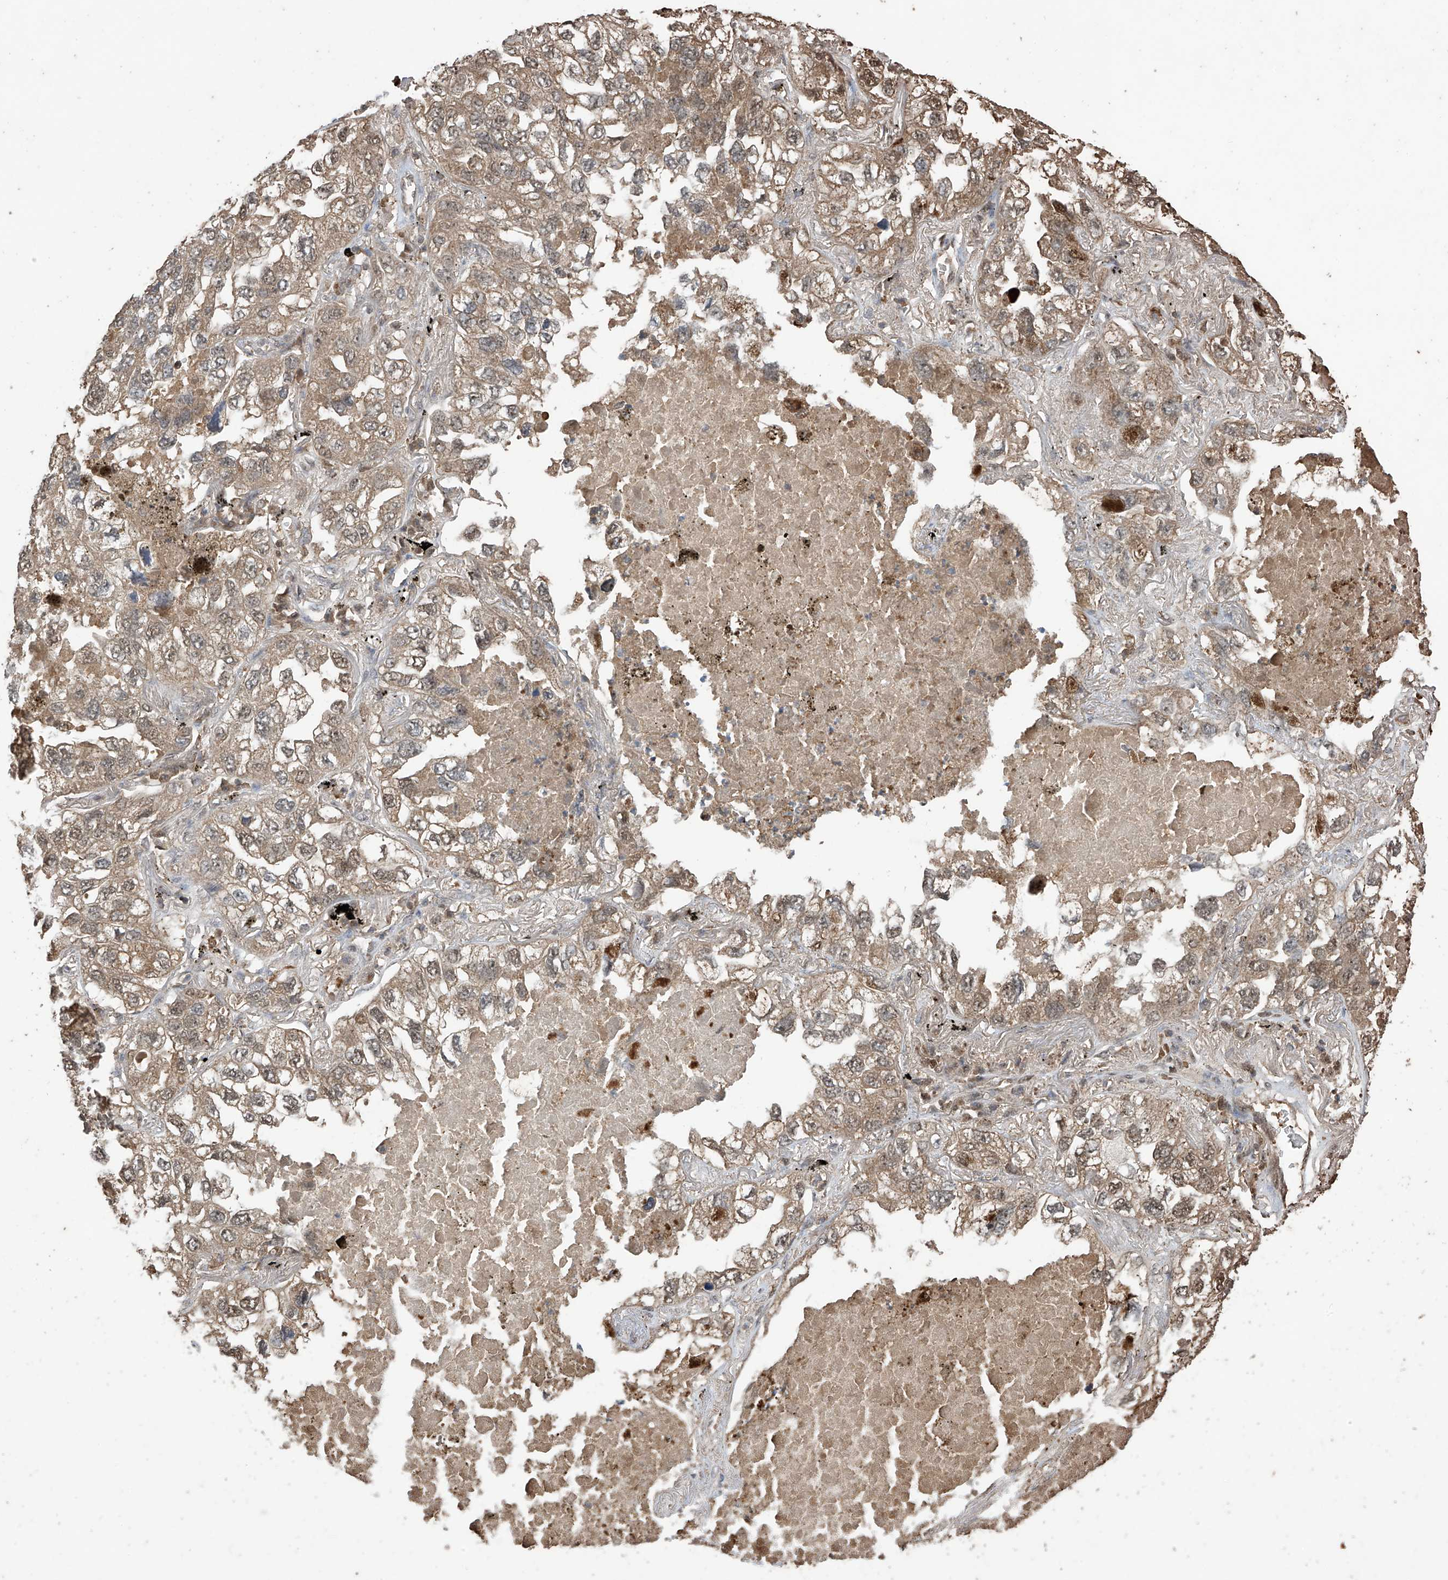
{"staining": {"intensity": "moderate", "quantity": ">75%", "location": "cytoplasmic/membranous"}, "tissue": "lung cancer", "cell_type": "Tumor cells", "image_type": "cancer", "snomed": [{"axis": "morphology", "description": "Adenocarcinoma, NOS"}, {"axis": "topography", "description": "Lung"}], "caption": "Protein expression by IHC demonstrates moderate cytoplasmic/membranous expression in about >75% of tumor cells in lung adenocarcinoma.", "gene": "PNPT1", "patient": {"sex": "male", "age": 65}}